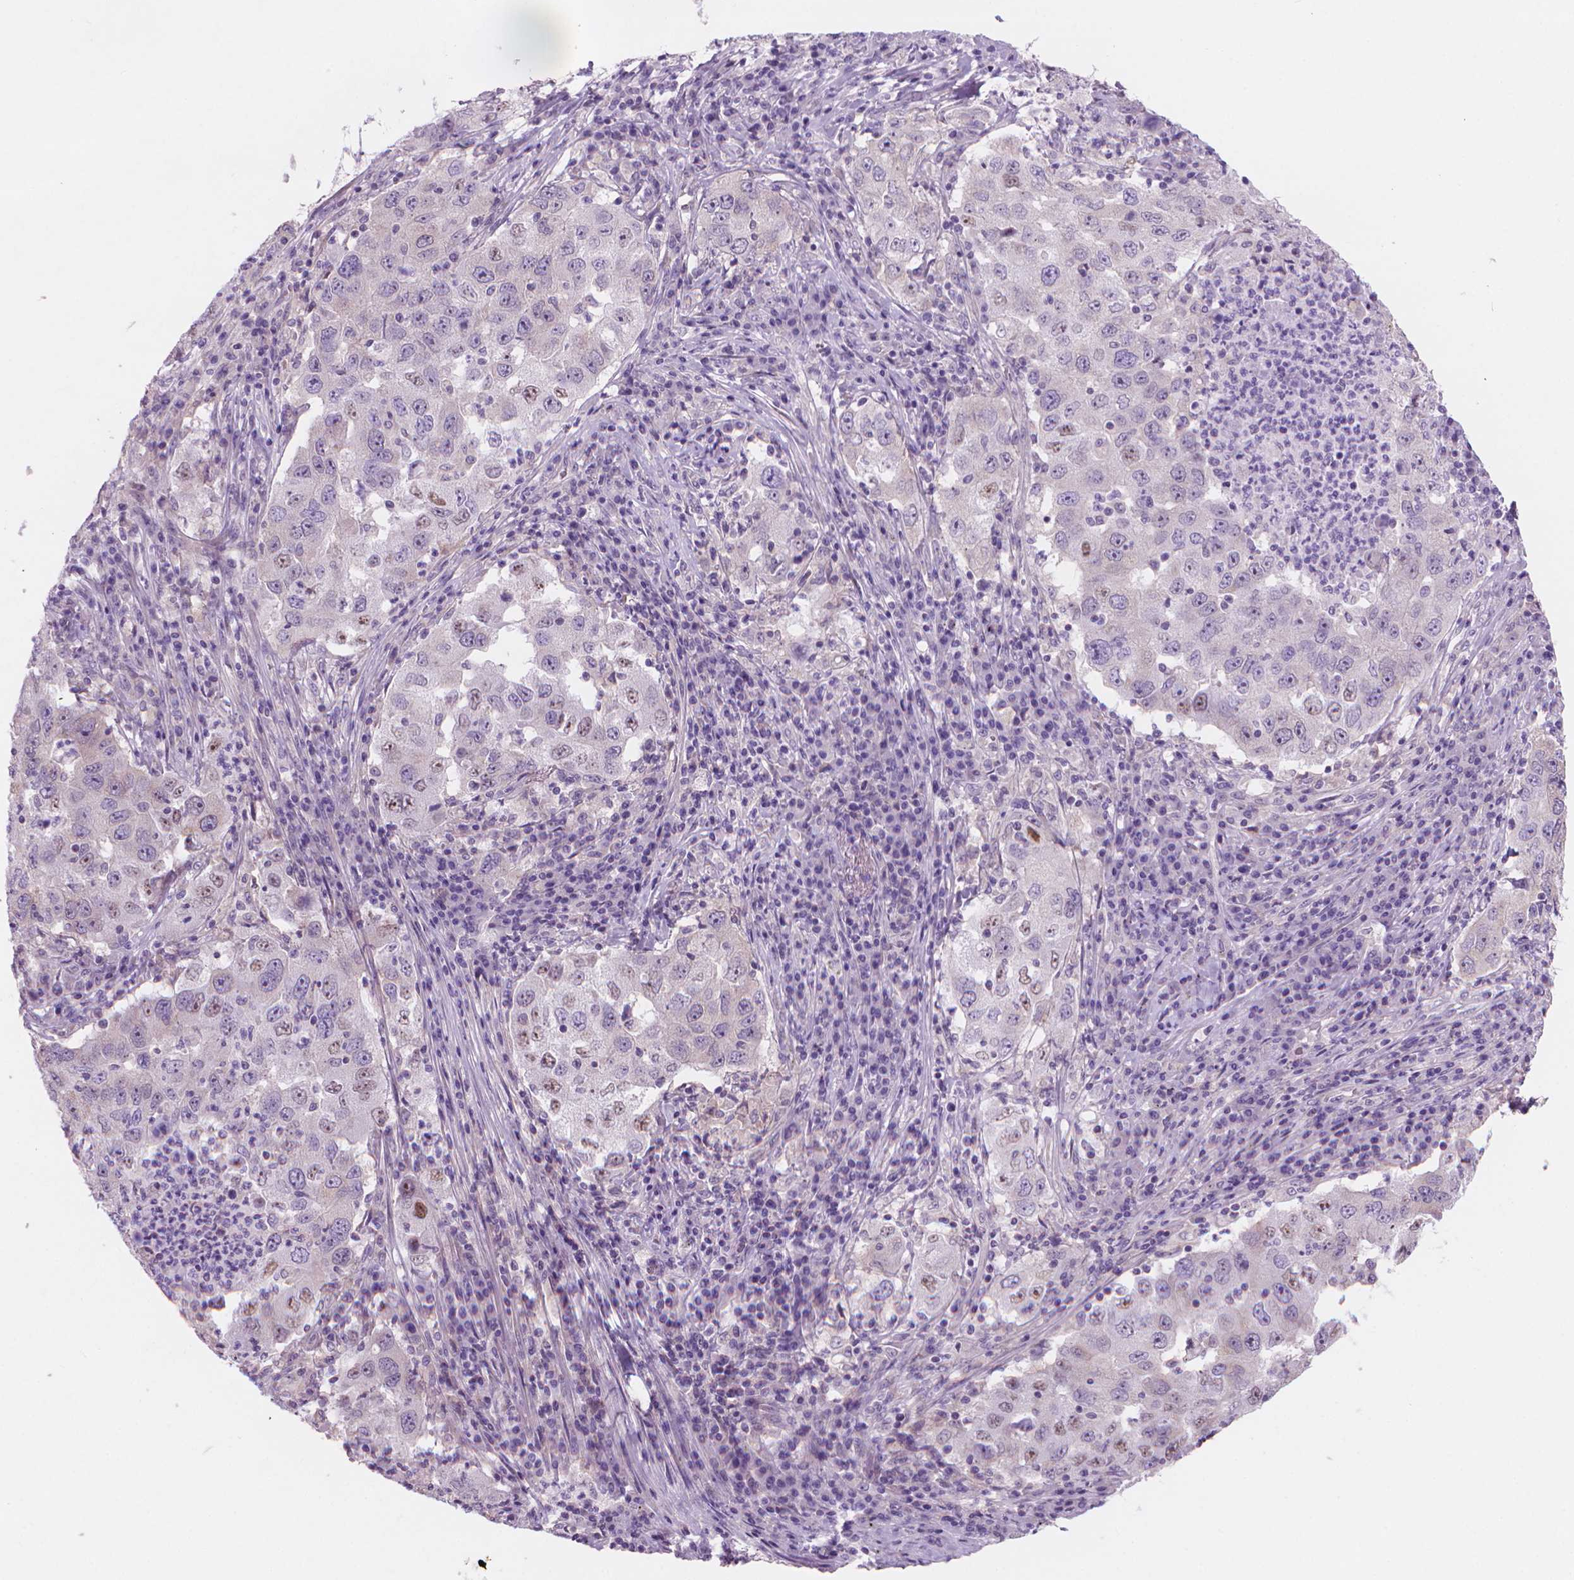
{"staining": {"intensity": "negative", "quantity": "none", "location": "none"}, "tissue": "lung cancer", "cell_type": "Tumor cells", "image_type": "cancer", "snomed": [{"axis": "morphology", "description": "Adenocarcinoma, NOS"}, {"axis": "topography", "description": "Lung"}], "caption": "A high-resolution photomicrograph shows immunohistochemistry (IHC) staining of lung cancer, which displays no significant positivity in tumor cells. (DAB (3,3'-diaminobenzidine) immunohistochemistry (IHC), high magnification).", "gene": "ENSG00000187186", "patient": {"sex": "male", "age": 73}}